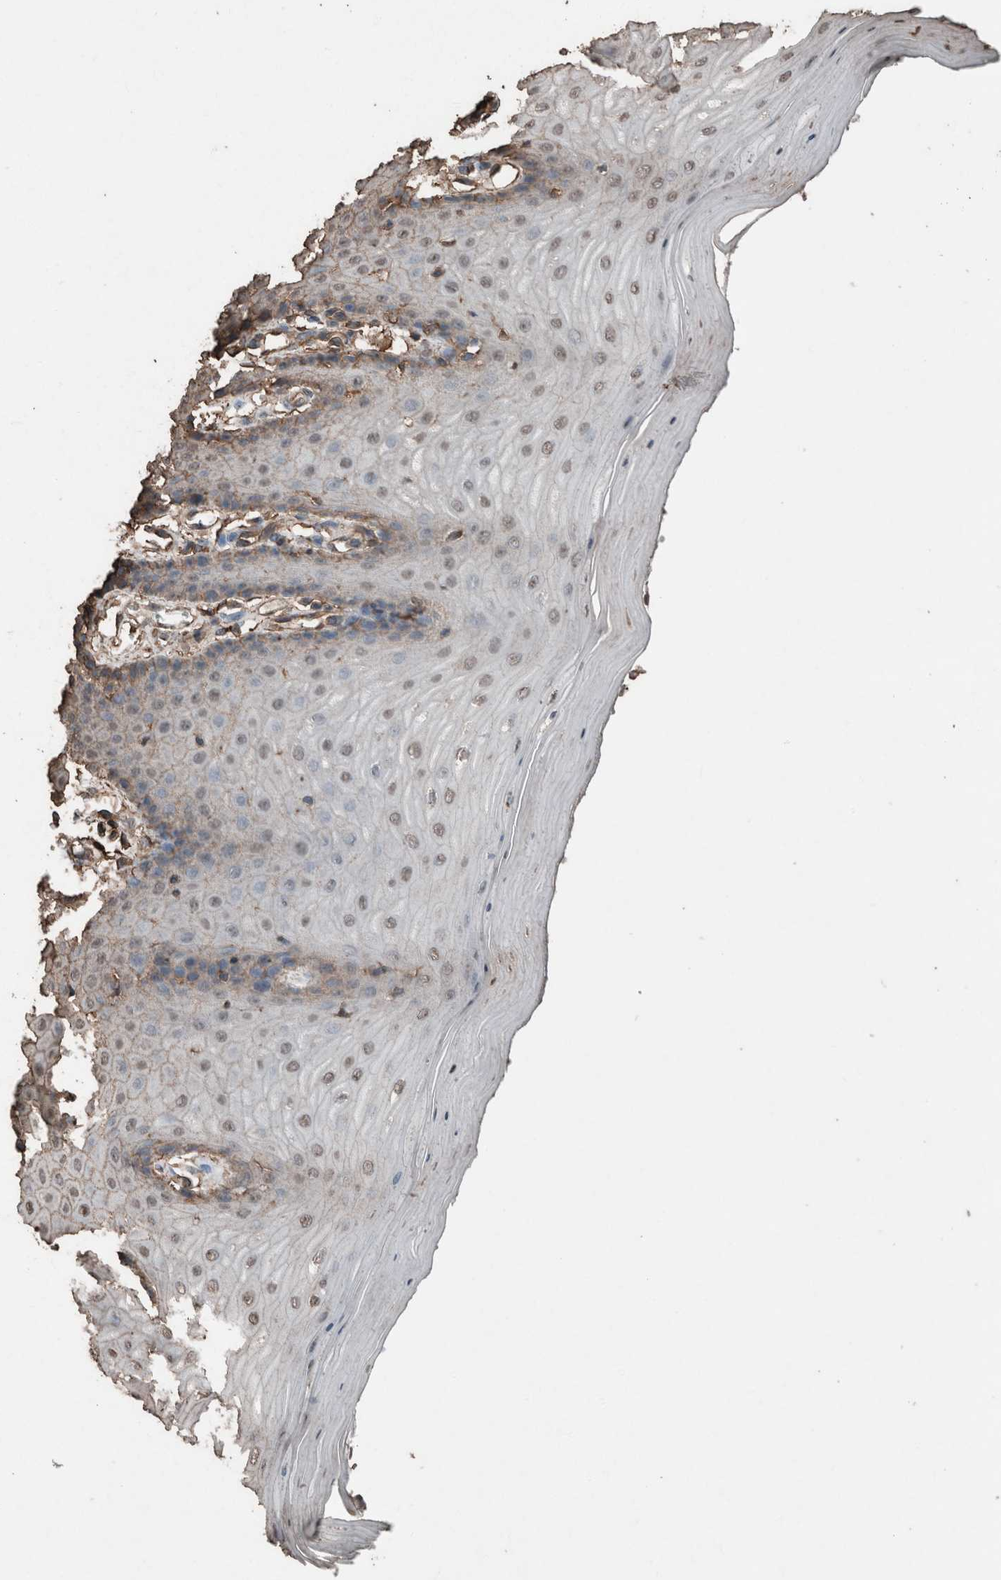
{"staining": {"intensity": "weak", "quantity": ">75%", "location": "cytoplasmic/membranous"}, "tissue": "cervix", "cell_type": "Glandular cells", "image_type": "normal", "snomed": [{"axis": "morphology", "description": "Normal tissue, NOS"}, {"axis": "topography", "description": "Cervix"}], "caption": "IHC (DAB) staining of unremarkable cervix shows weak cytoplasmic/membranous protein positivity in approximately >75% of glandular cells. Immunohistochemistry stains the protein of interest in brown and the nuclei are stained blue.", "gene": "S100A10", "patient": {"sex": "female", "age": 55}}